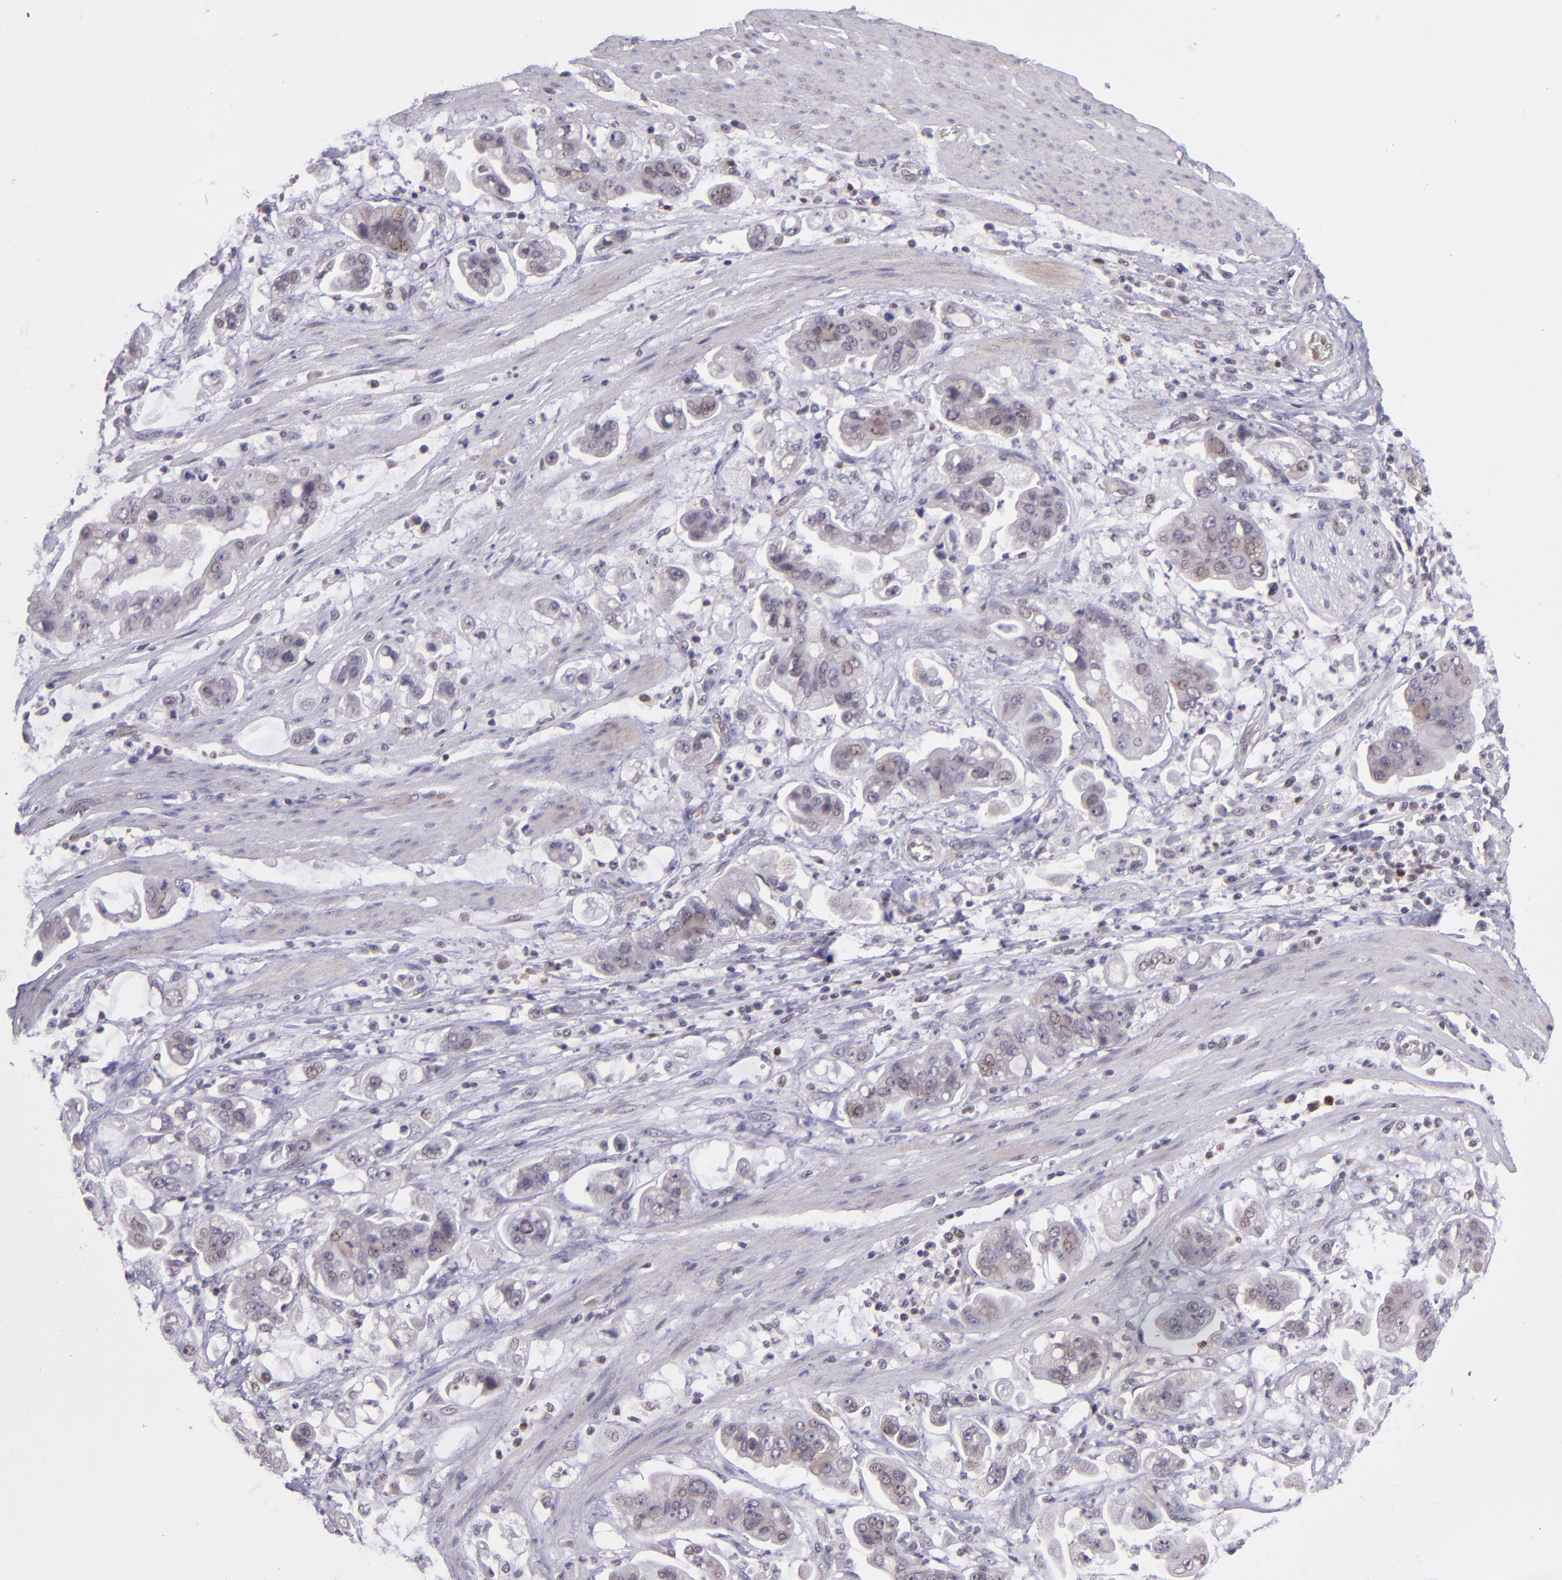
{"staining": {"intensity": "weak", "quantity": "25%-75%", "location": "cytoplasmic/membranous,nuclear"}, "tissue": "stomach cancer", "cell_type": "Tumor cells", "image_type": "cancer", "snomed": [{"axis": "morphology", "description": "Adenocarcinoma, NOS"}, {"axis": "topography", "description": "Stomach"}], "caption": "Adenocarcinoma (stomach) stained with DAB (3,3'-diaminobenzidine) immunohistochemistry reveals low levels of weak cytoplasmic/membranous and nuclear staining in about 25%-75% of tumor cells.", "gene": "ELF1", "patient": {"sex": "male", "age": 62}}